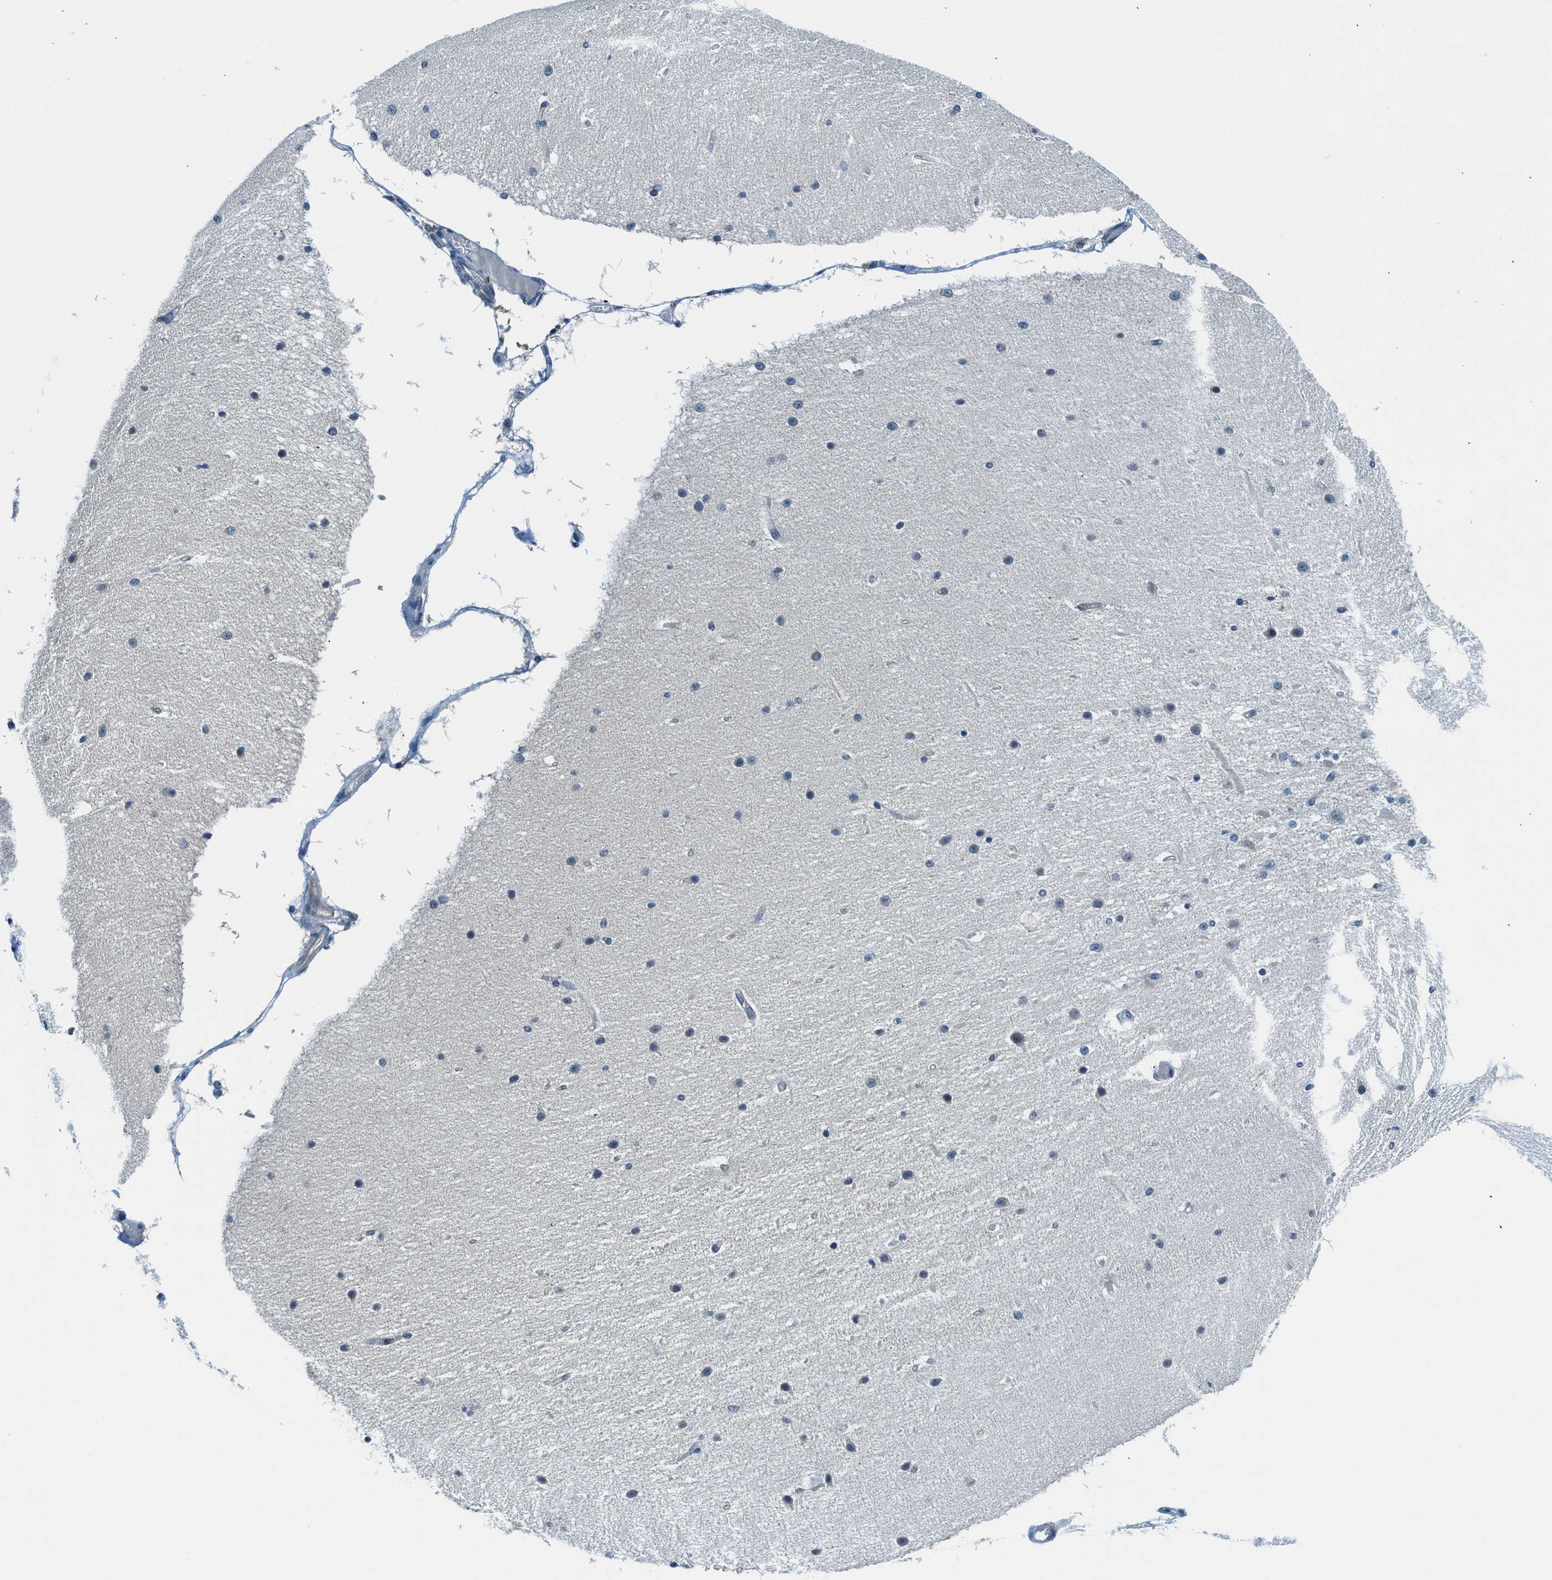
{"staining": {"intensity": "weak", "quantity": "<25%", "location": "cytoplasmic/membranous"}, "tissue": "cerebellum", "cell_type": "Cells in granular layer", "image_type": "normal", "snomed": [{"axis": "morphology", "description": "Normal tissue, NOS"}, {"axis": "topography", "description": "Cerebellum"}], "caption": "Immunohistochemistry photomicrograph of normal cerebellum: cerebellum stained with DAB shows no significant protein staining in cells in granular layer. (Brightfield microscopy of DAB immunohistochemistry (IHC) at high magnification).", "gene": "CBLB", "patient": {"sex": "female", "age": 54}}